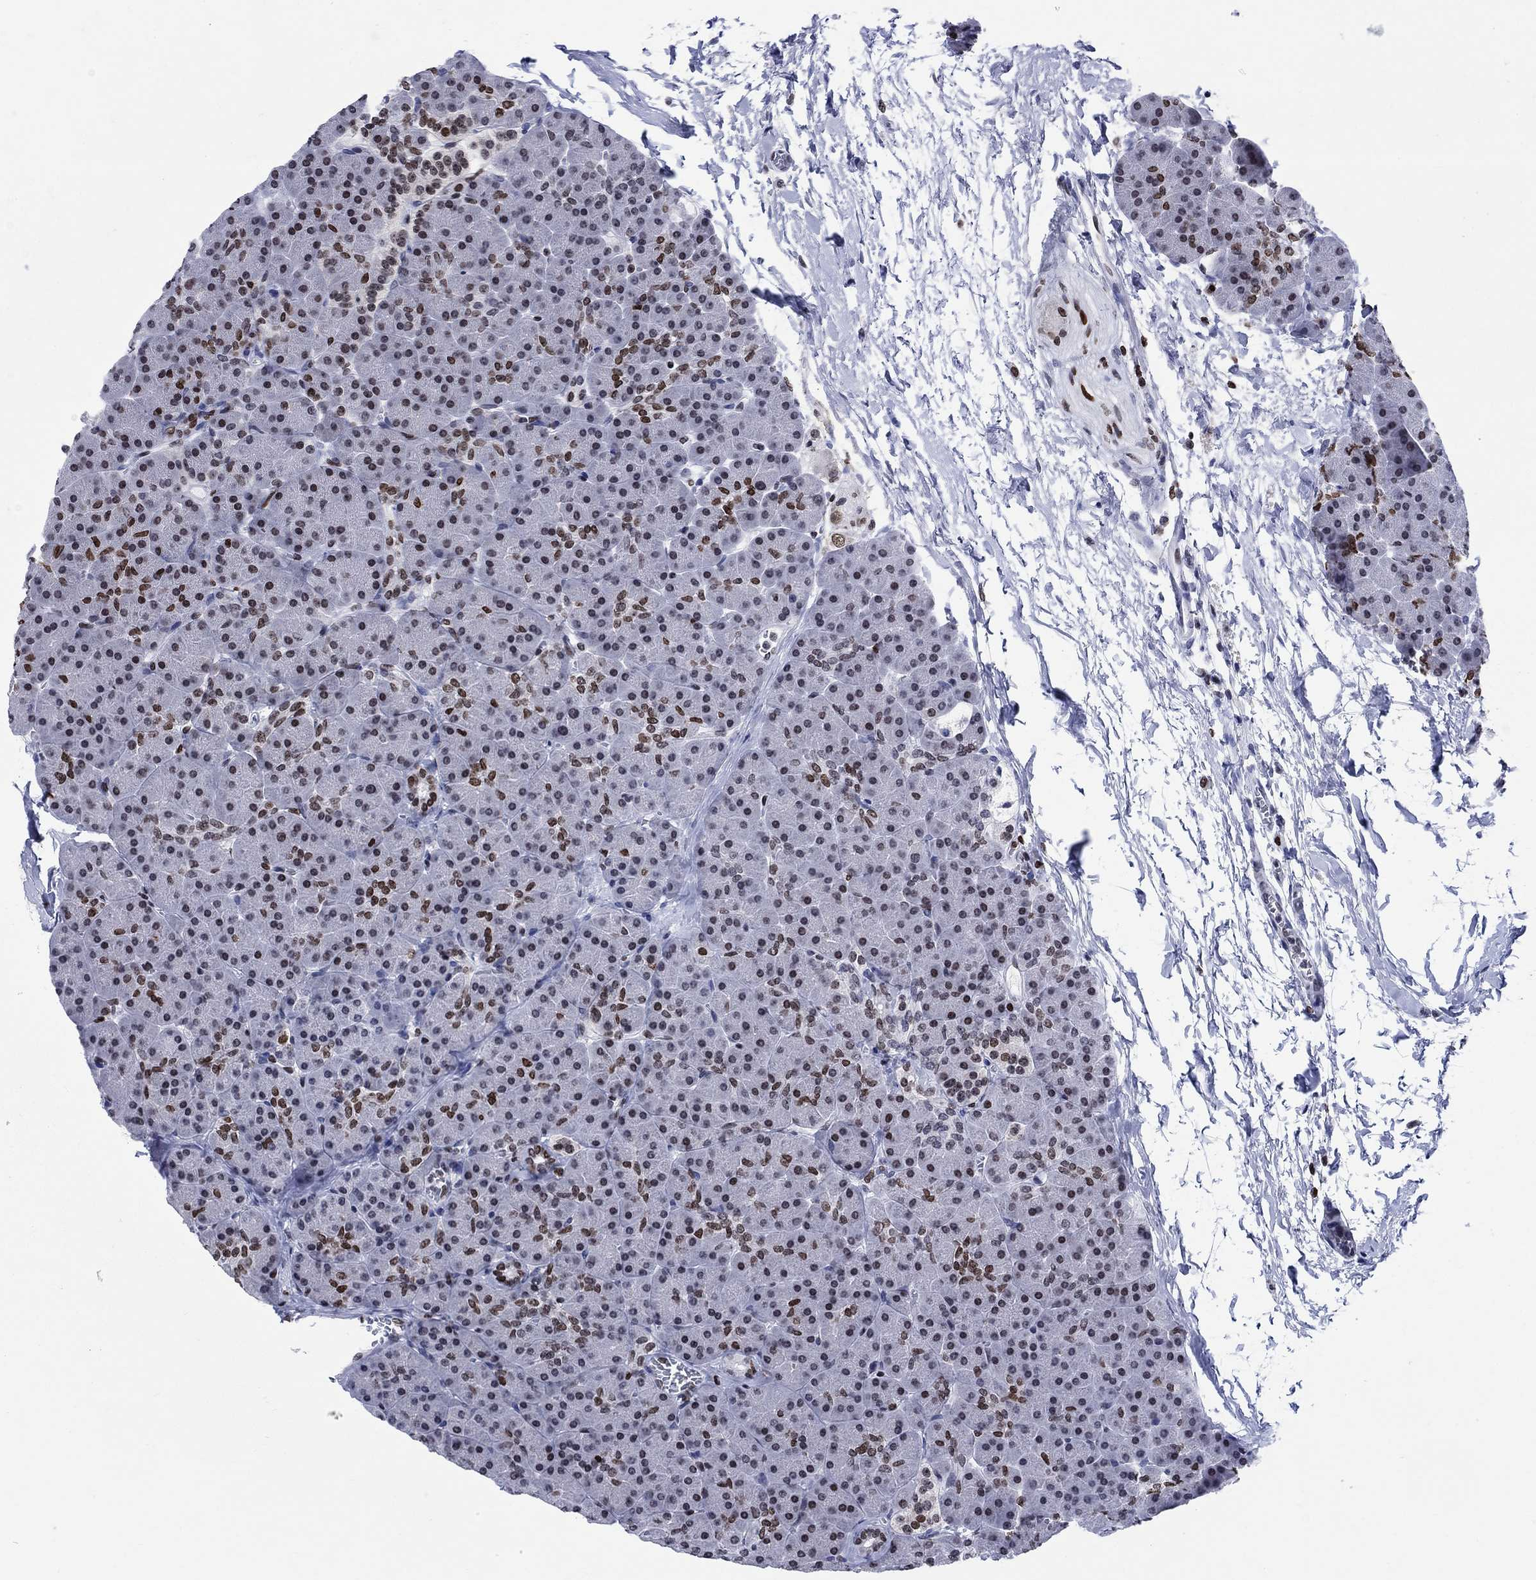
{"staining": {"intensity": "strong", "quantity": "<25%", "location": "nuclear"}, "tissue": "pancreas", "cell_type": "Exocrine glandular cells", "image_type": "normal", "snomed": [{"axis": "morphology", "description": "Normal tissue, NOS"}, {"axis": "topography", "description": "Pancreas"}], "caption": "This micrograph exhibits immunohistochemistry staining of normal pancreas, with medium strong nuclear expression in approximately <25% of exocrine glandular cells.", "gene": "HMGA1", "patient": {"sex": "female", "age": 44}}